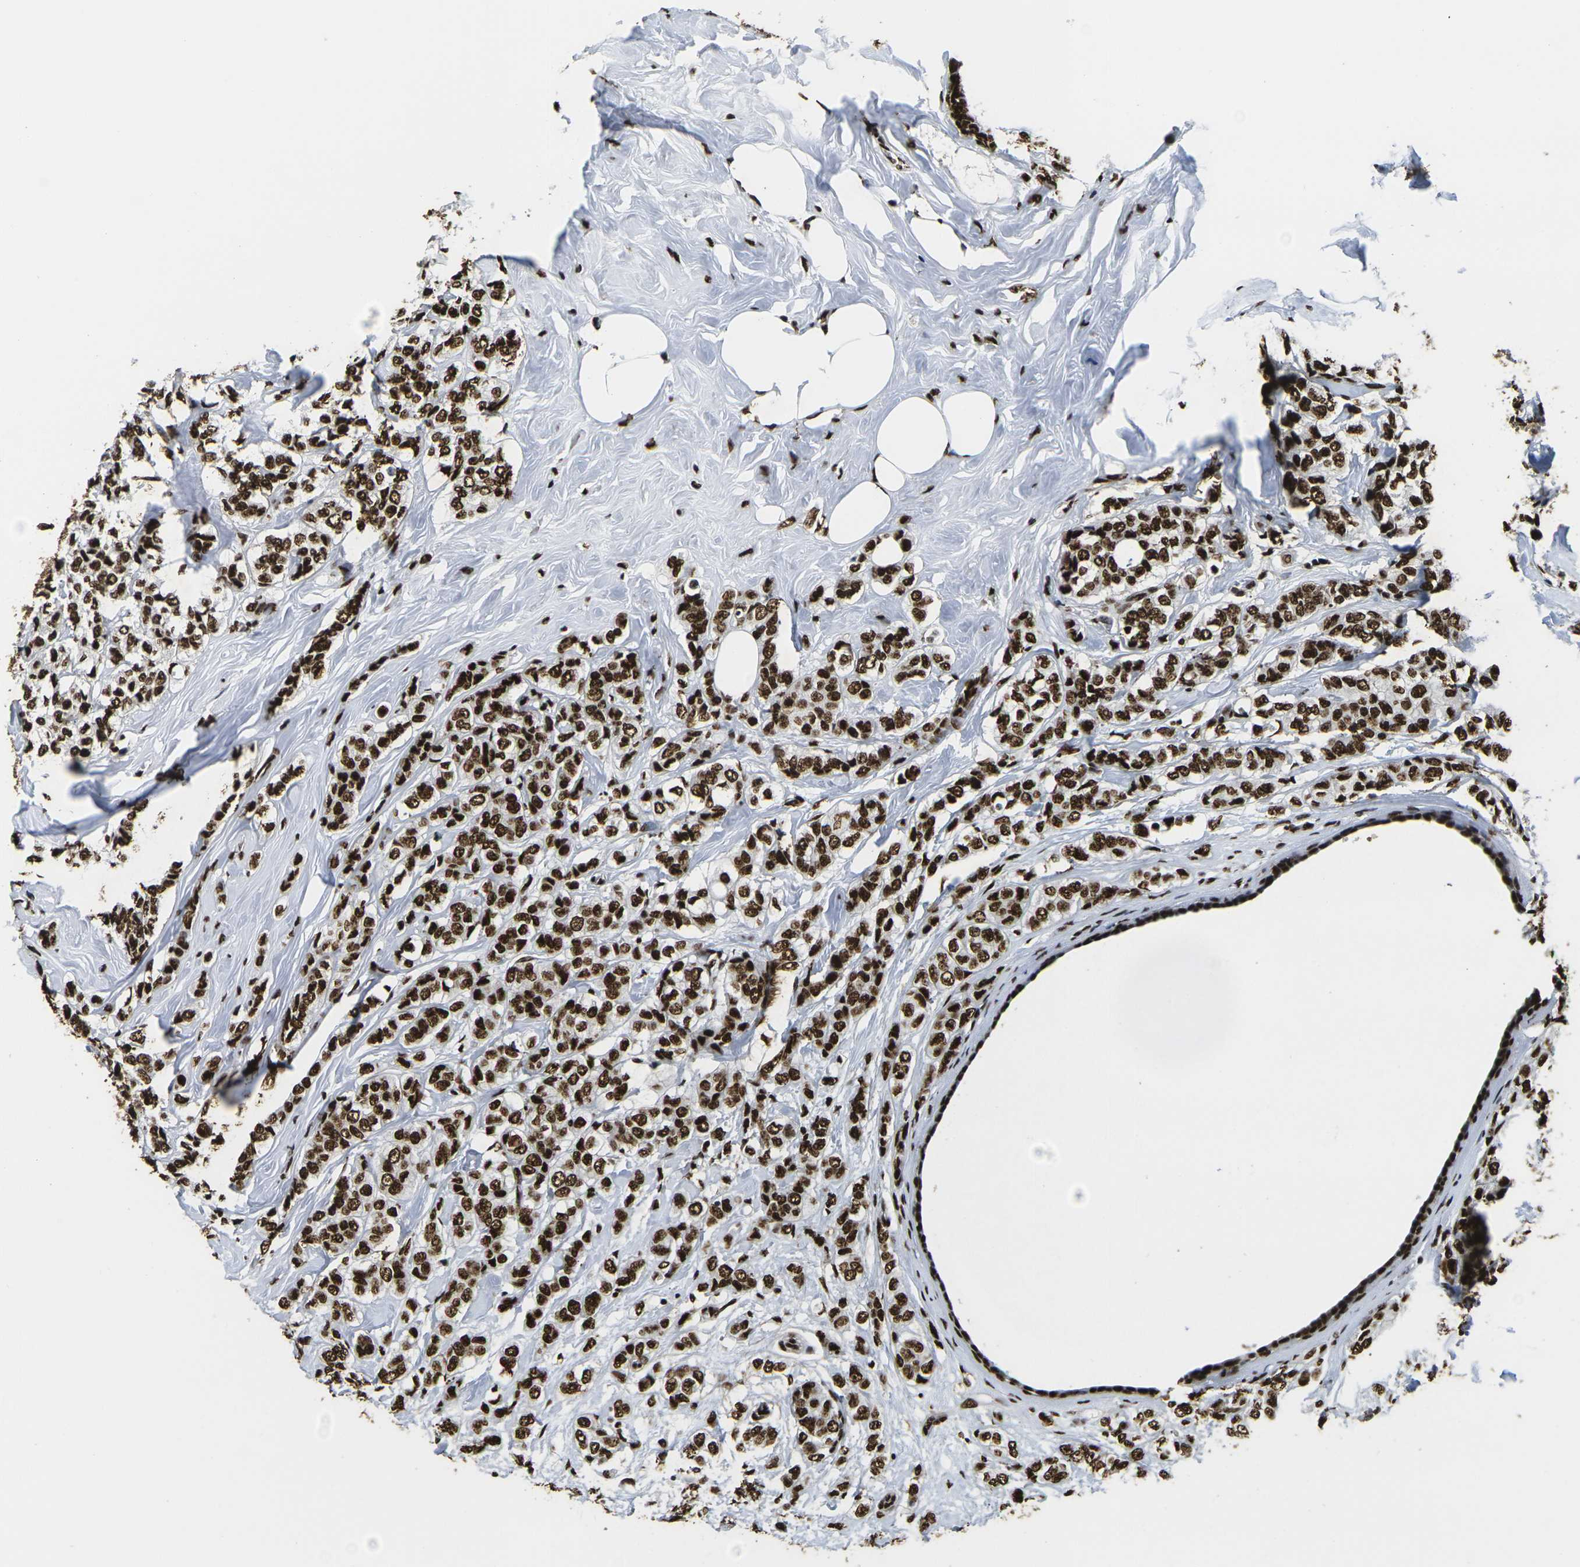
{"staining": {"intensity": "strong", "quantity": ">75%", "location": "nuclear"}, "tissue": "breast cancer", "cell_type": "Tumor cells", "image_type": "cancer", "snomed": [{"axis": "morphology", "description": "Lobular carcinoma"}, {"axis": "topography", "description": "Breast"}], "caption": "Tumor cells show high levels of strong nuclear positivity in approximately >75% of cells in human lobular carcinoma (breast).", "gene": "SMARCC1", "patient": {"sex": "female", "age": 60}}